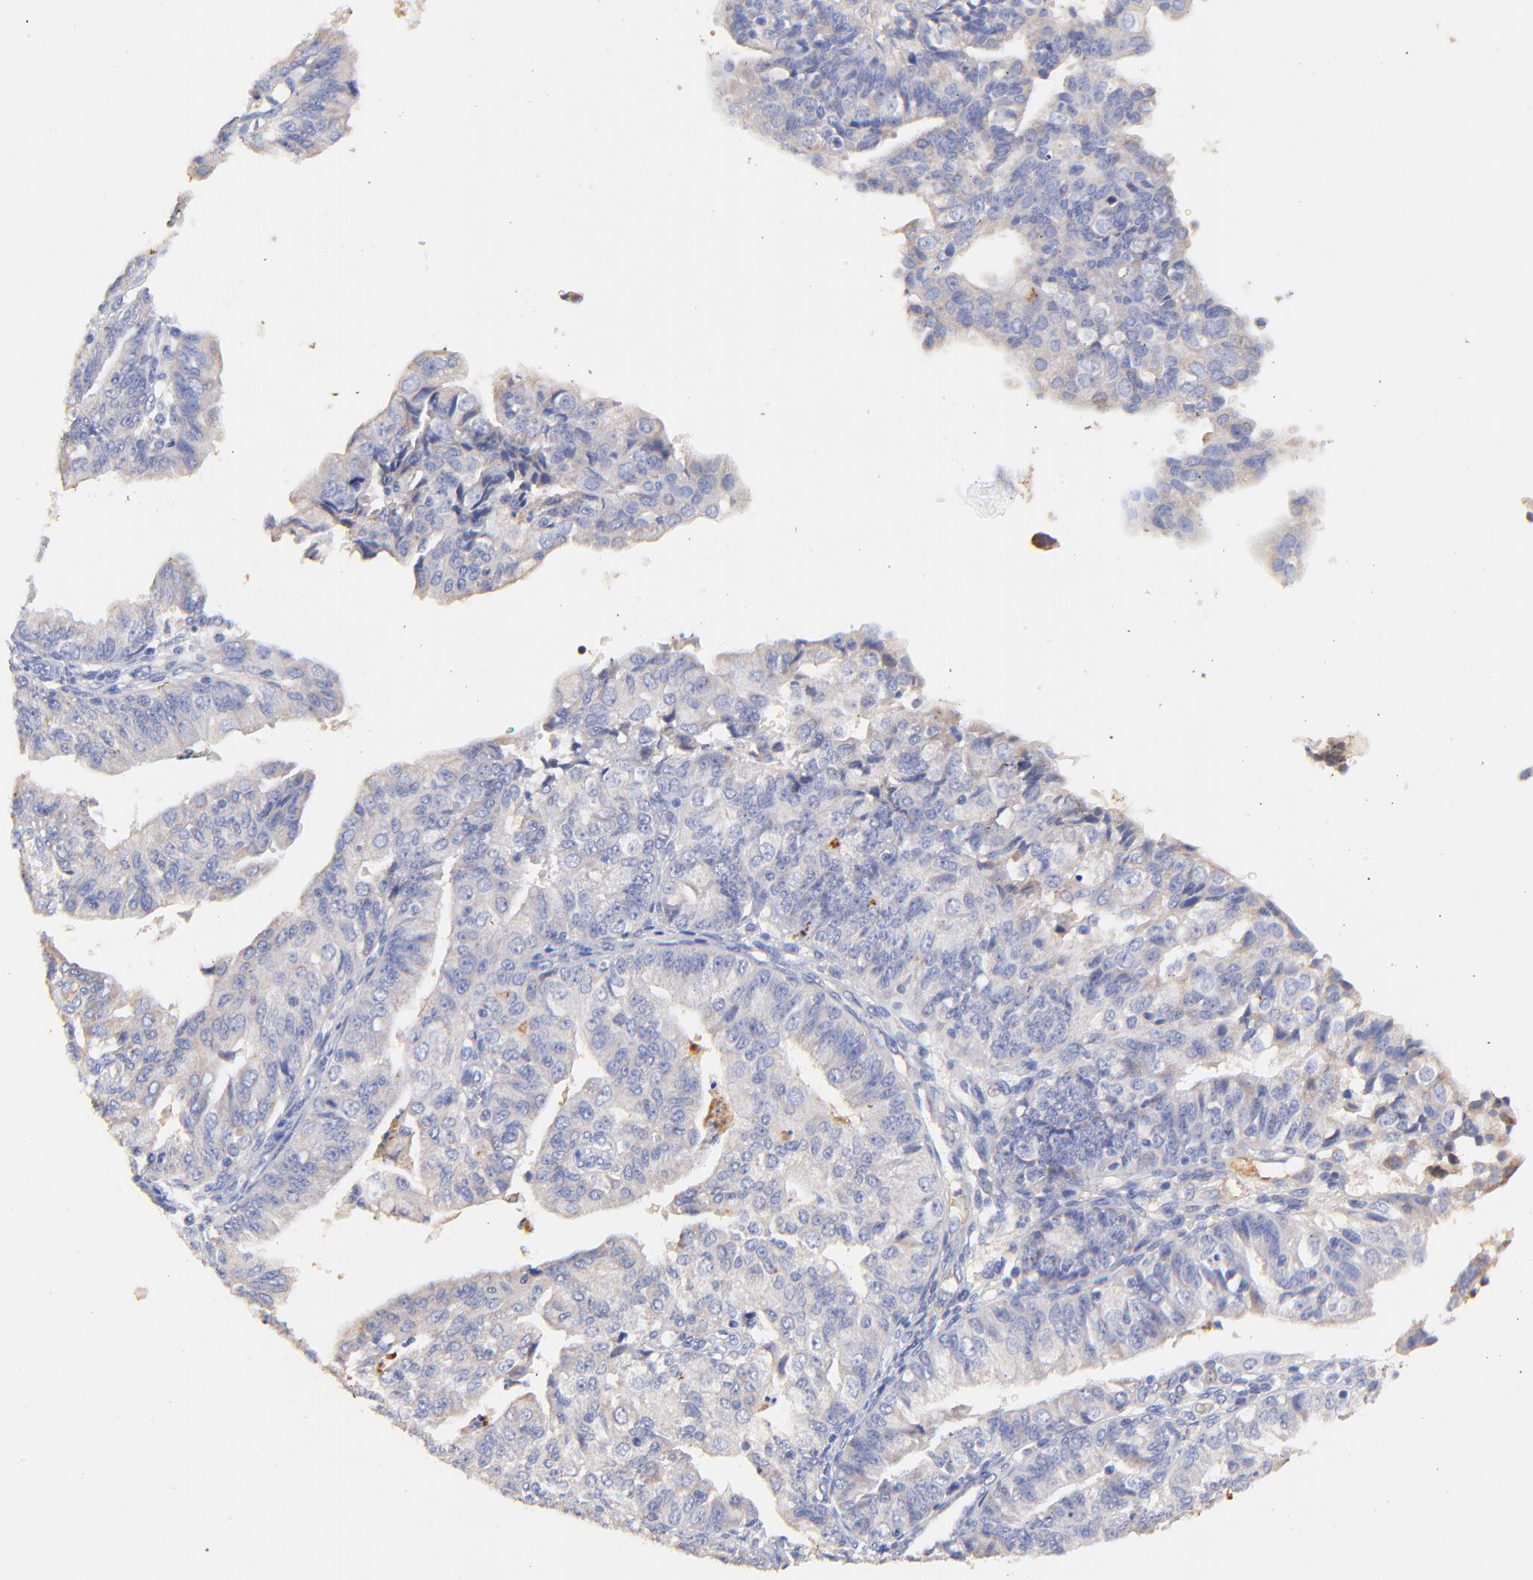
{"staining": {"intensity": "weak", "quantity": "<25%", "location": "cytoplasmic/membranous"}, "tissue": "endometrial cancer", "cell_type": "Tumor cells", "image_type": "cancer", "snomed": [{"axis": "morphology", "description": "Adenocarcinoma, NOS"}, {"axis": "topography", "description": "Endometrium"}], "caption": "Immunohistochemical staining of human adenocarcinoma (endometrial) exhibits no significant staining in tumor cells.", "gene": "IGLV7-43", "patient": {"sex": "female", "age": 56}}